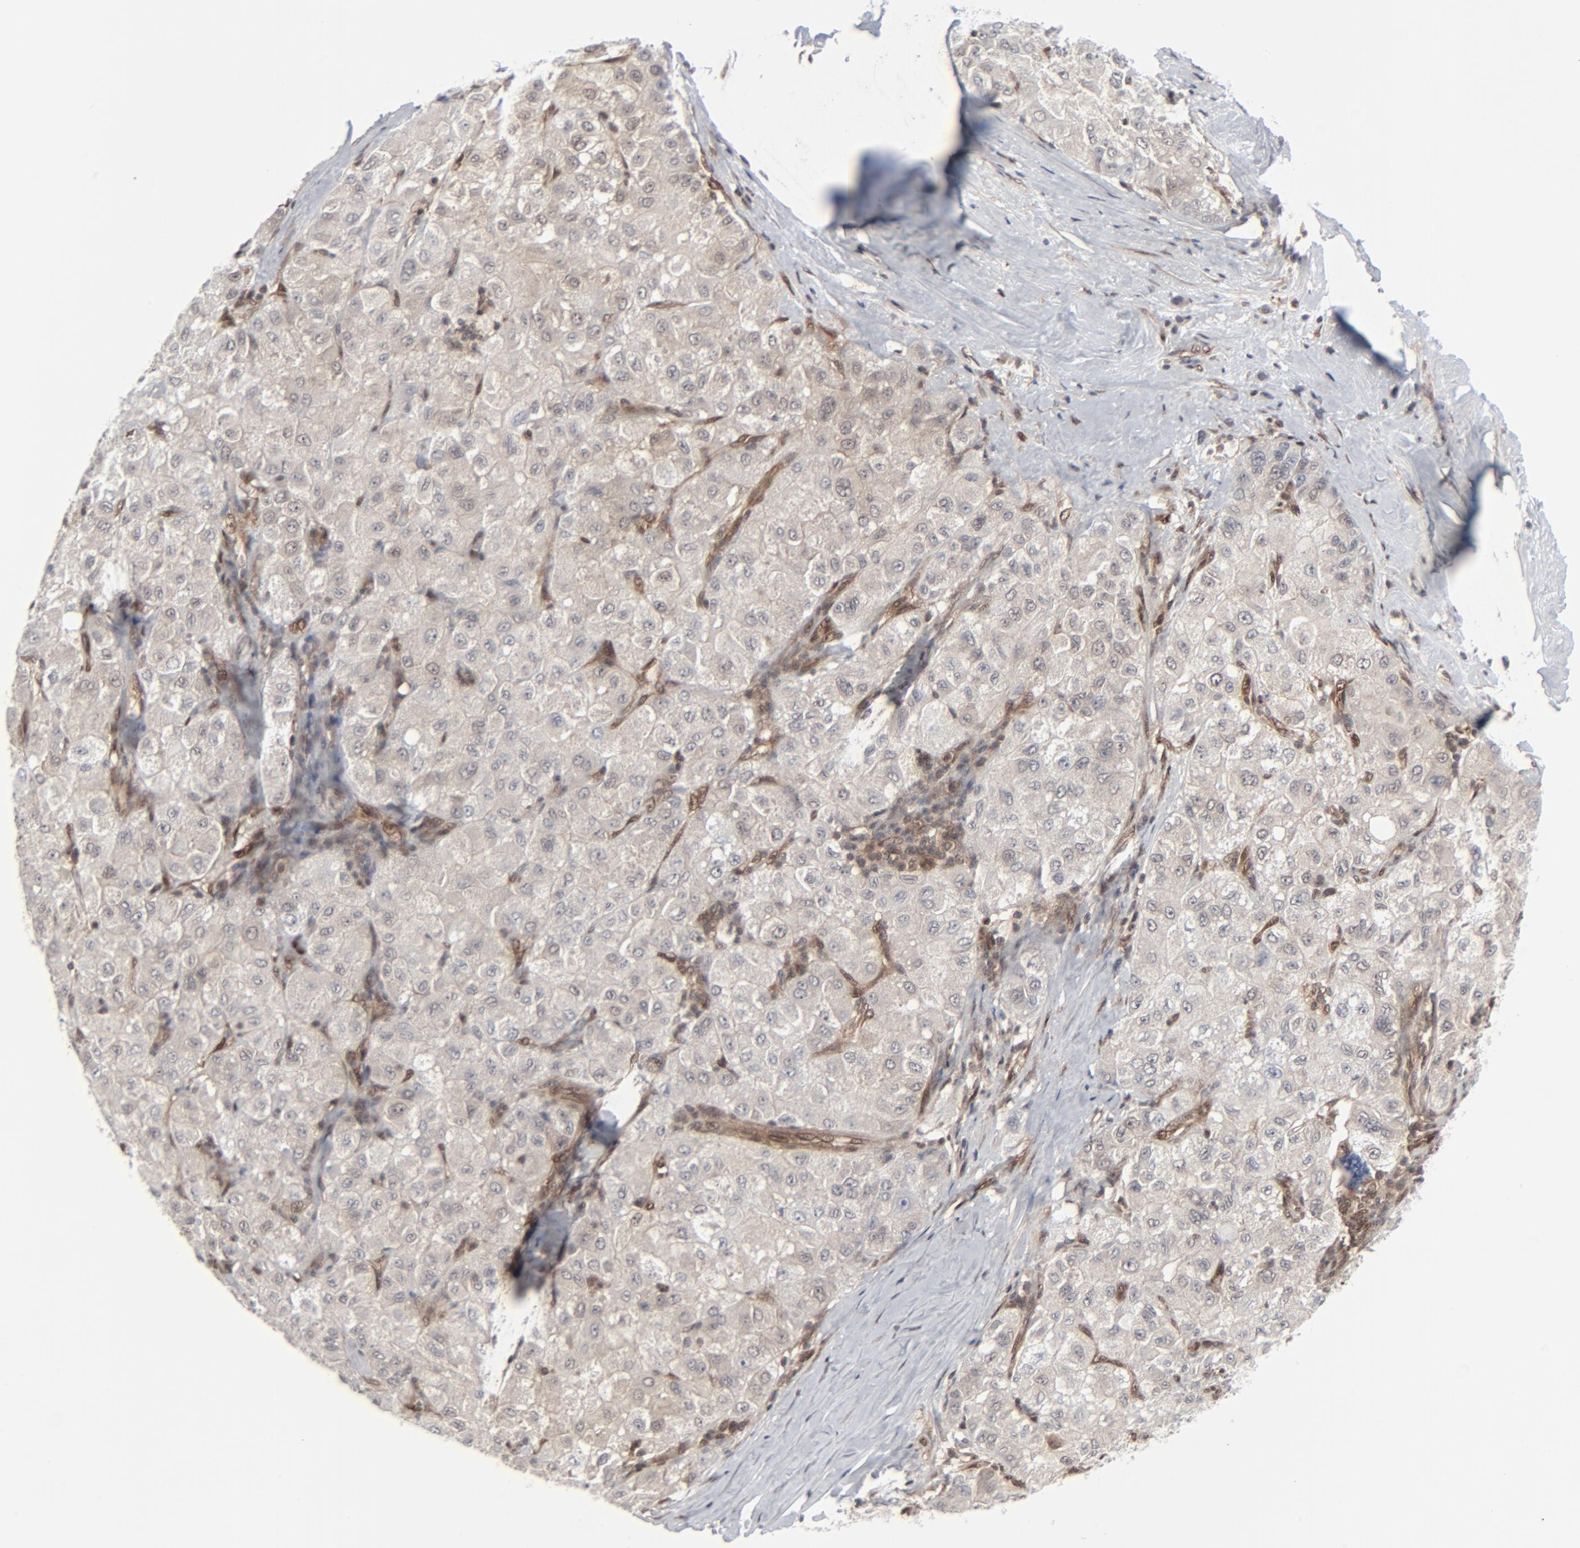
{"staining": {"intensity": "negative", "quantity": "none", "location": "none"}, "tissue": "liver cancer", "cell_type": "Tumor cells", "image_type": "cancer", "snomed": [{"axis": "morphology", "description": "Carcinoma, Hepatocellular, NOS"}, {"axis": "topography", "description": "Liver"}], "caption": "This is an immunohistochemistry (IHC) histopathology image of human liver hepatocellular carcinoma. There is no expression in tumor cells.", "gene": "AKT1", "patient": {"sex": "male", "age": 80}}